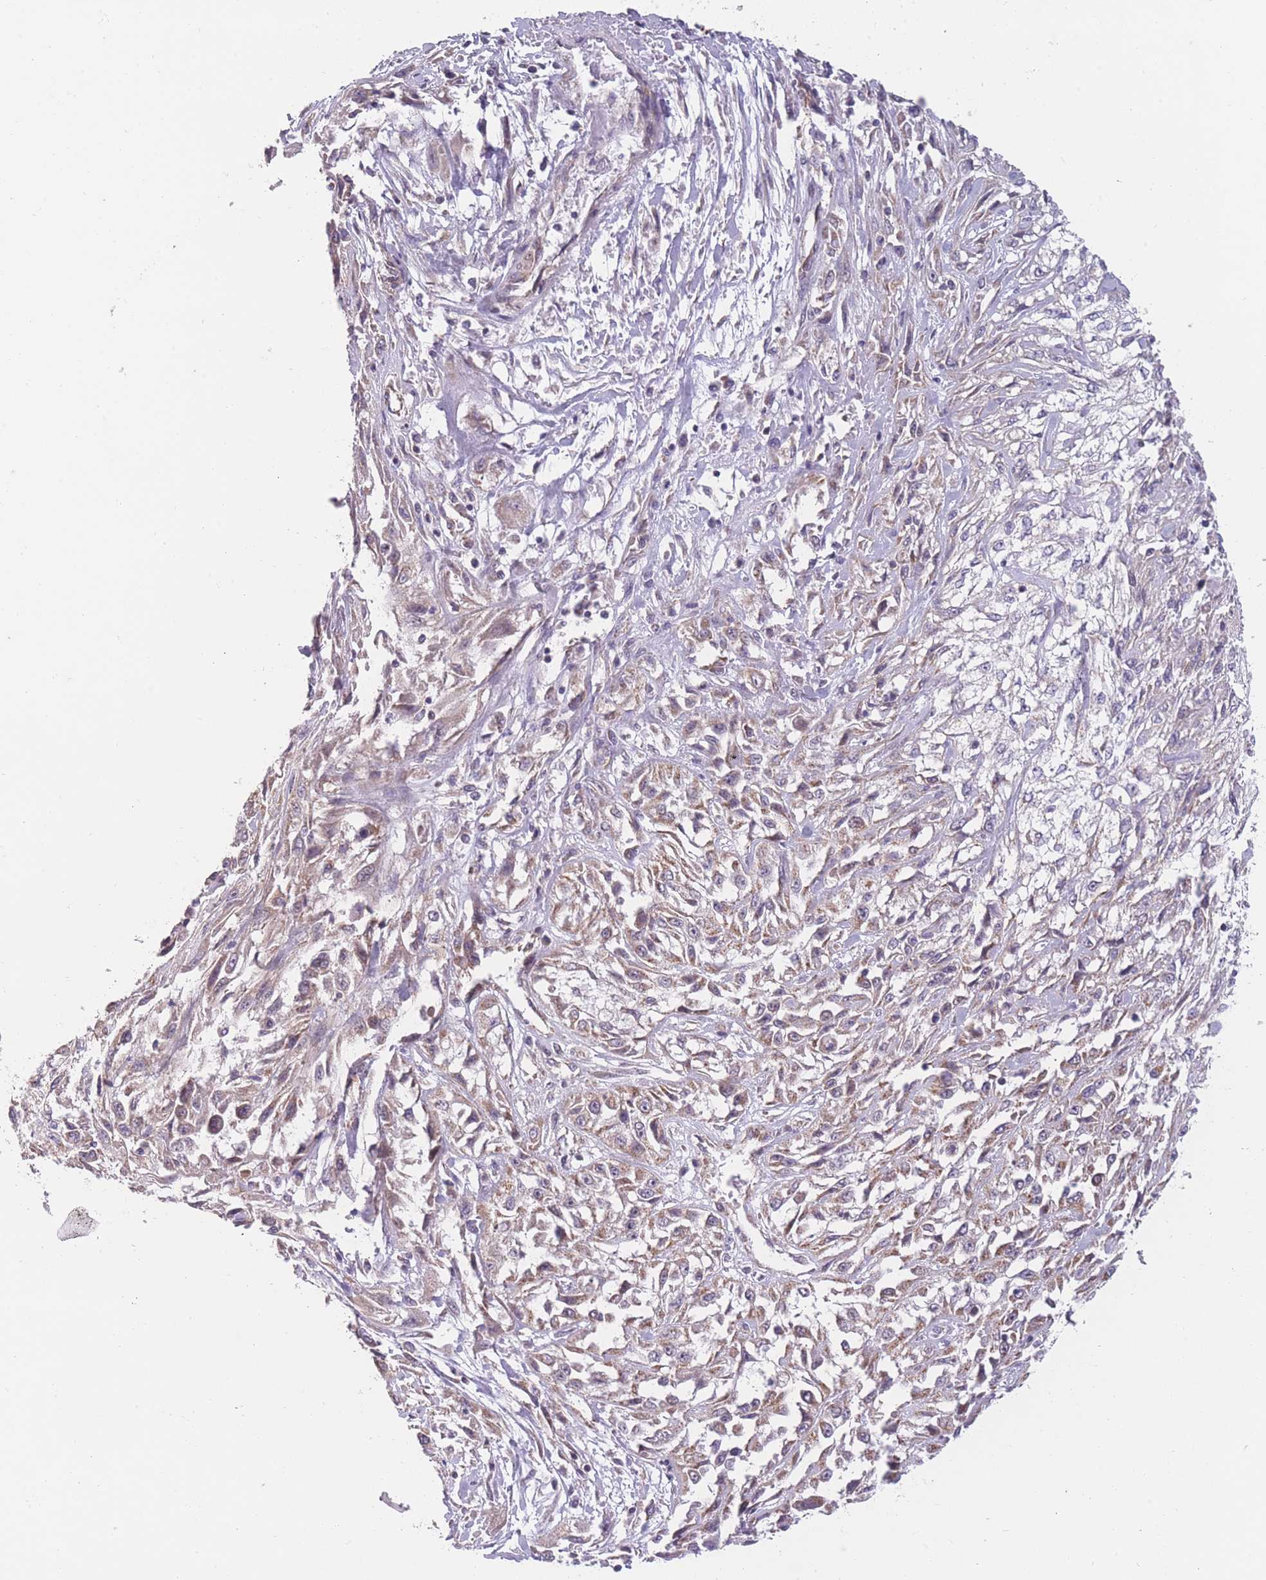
{"staining": {"intensity": "moderate", "quantity": ">75%", "location": "cytoplasmic/membranous"}, "tissue": "skin cancer", "cell_type": "Tumor cells", "image_type": "cancer", "snomed": [{"axis": "morphology", "description": "Squamous cell carcinoma, NOS"}, {"axis": "morphology", "description": "Squamous cell carcinoma, metastatic, NOS"}, {"axis": "topography", "description": "Skin"}, {"axis": "topography", "description": "Lymph node"}], "caption": "A high-resolution micrograph shows immunohistochemistry (IHC) staining of skin cancer, which reveals moderate cytoplasmic/membranous staining in approximately >75% of tumor cells.", "gene": "MRPS18C", "patient": {"sex": "male", "age": 75}}